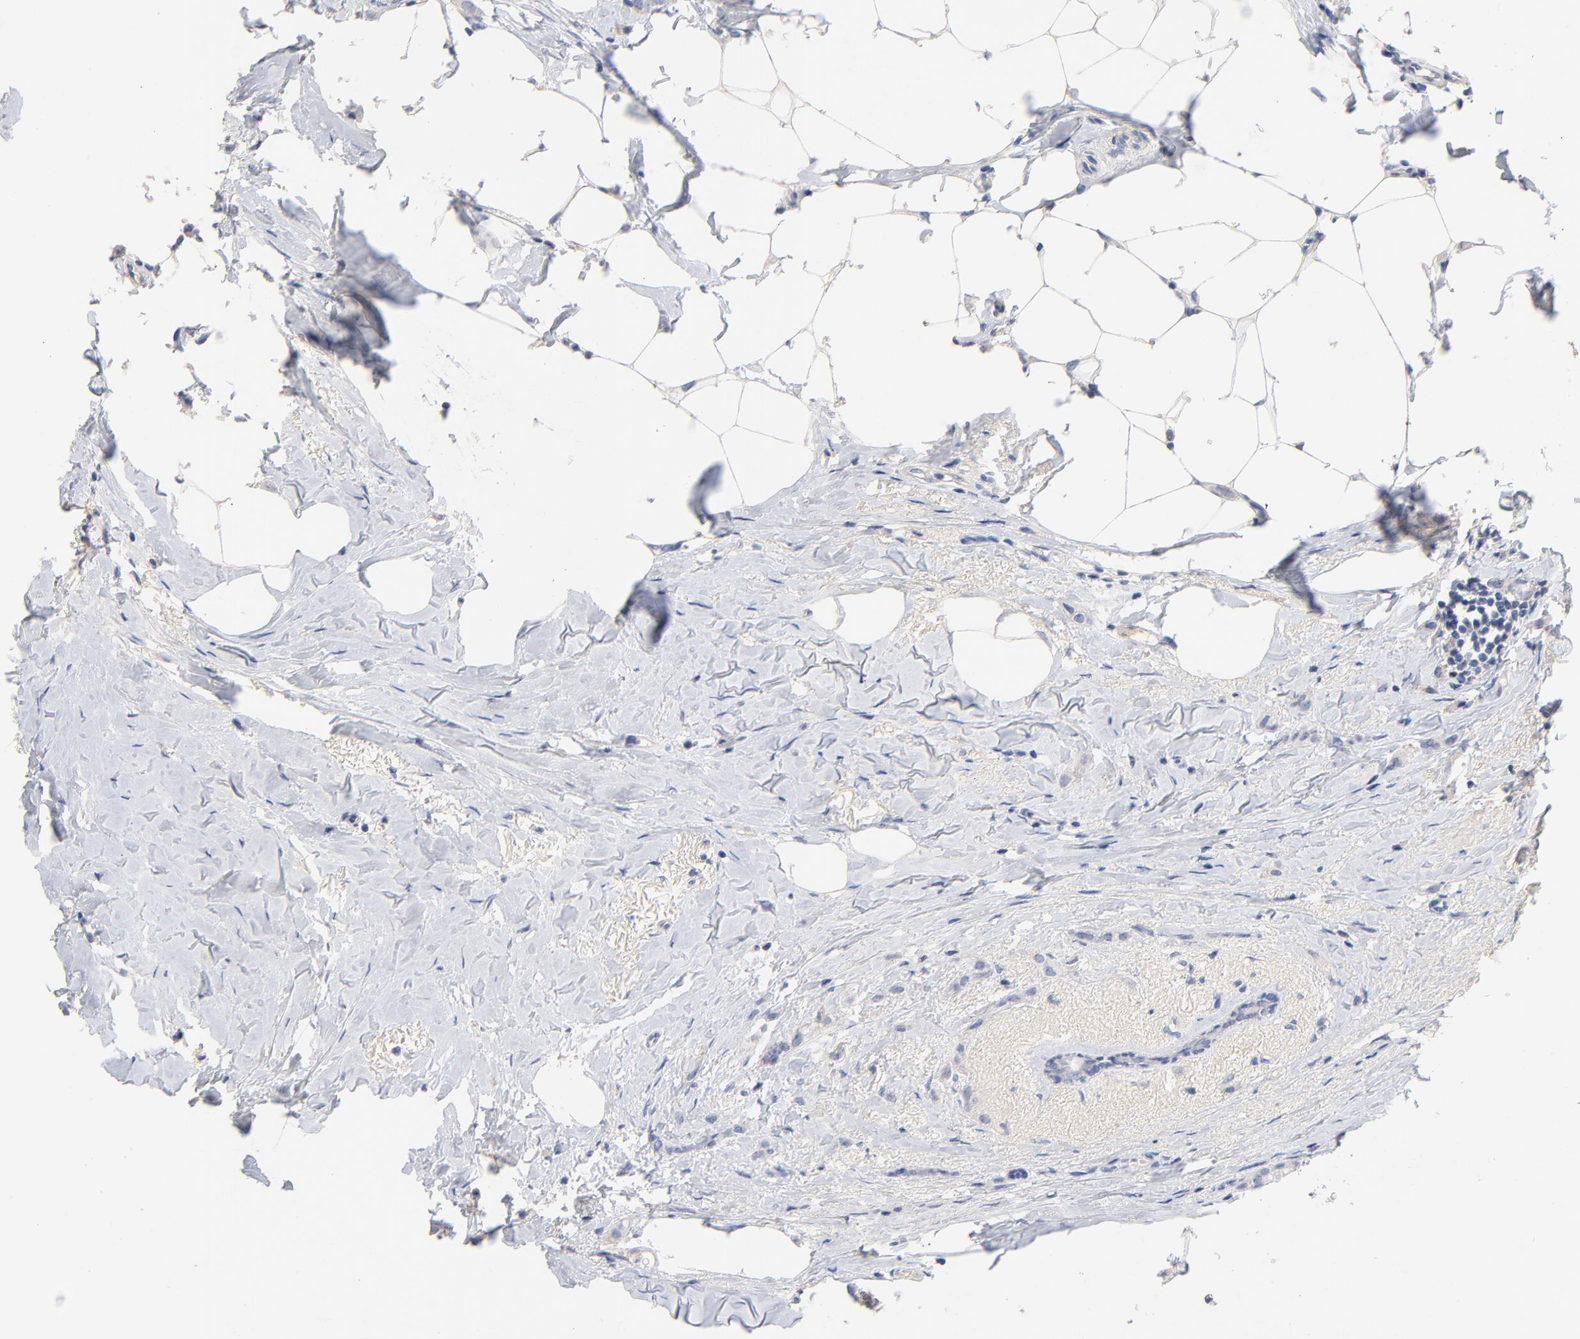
{"staining": {"intensity": "negative", "quantity": "none", "location": "none"}, "tissue": "breast cancer", "cell_type": "Tumor cells", "image_type": "cancer", "snomed": [{"axis": "morphology", "description": "Lobular carcinoma"}, {"axis": "topography", "description": "Breast"}], "caption": "This is an immunohistochemistry (IHC) micrograph of lobular carcinoma (breast). There is no expression in tumor cells.", "gene": "CPS1", "patient": {"sex": "female", "age": 55}}